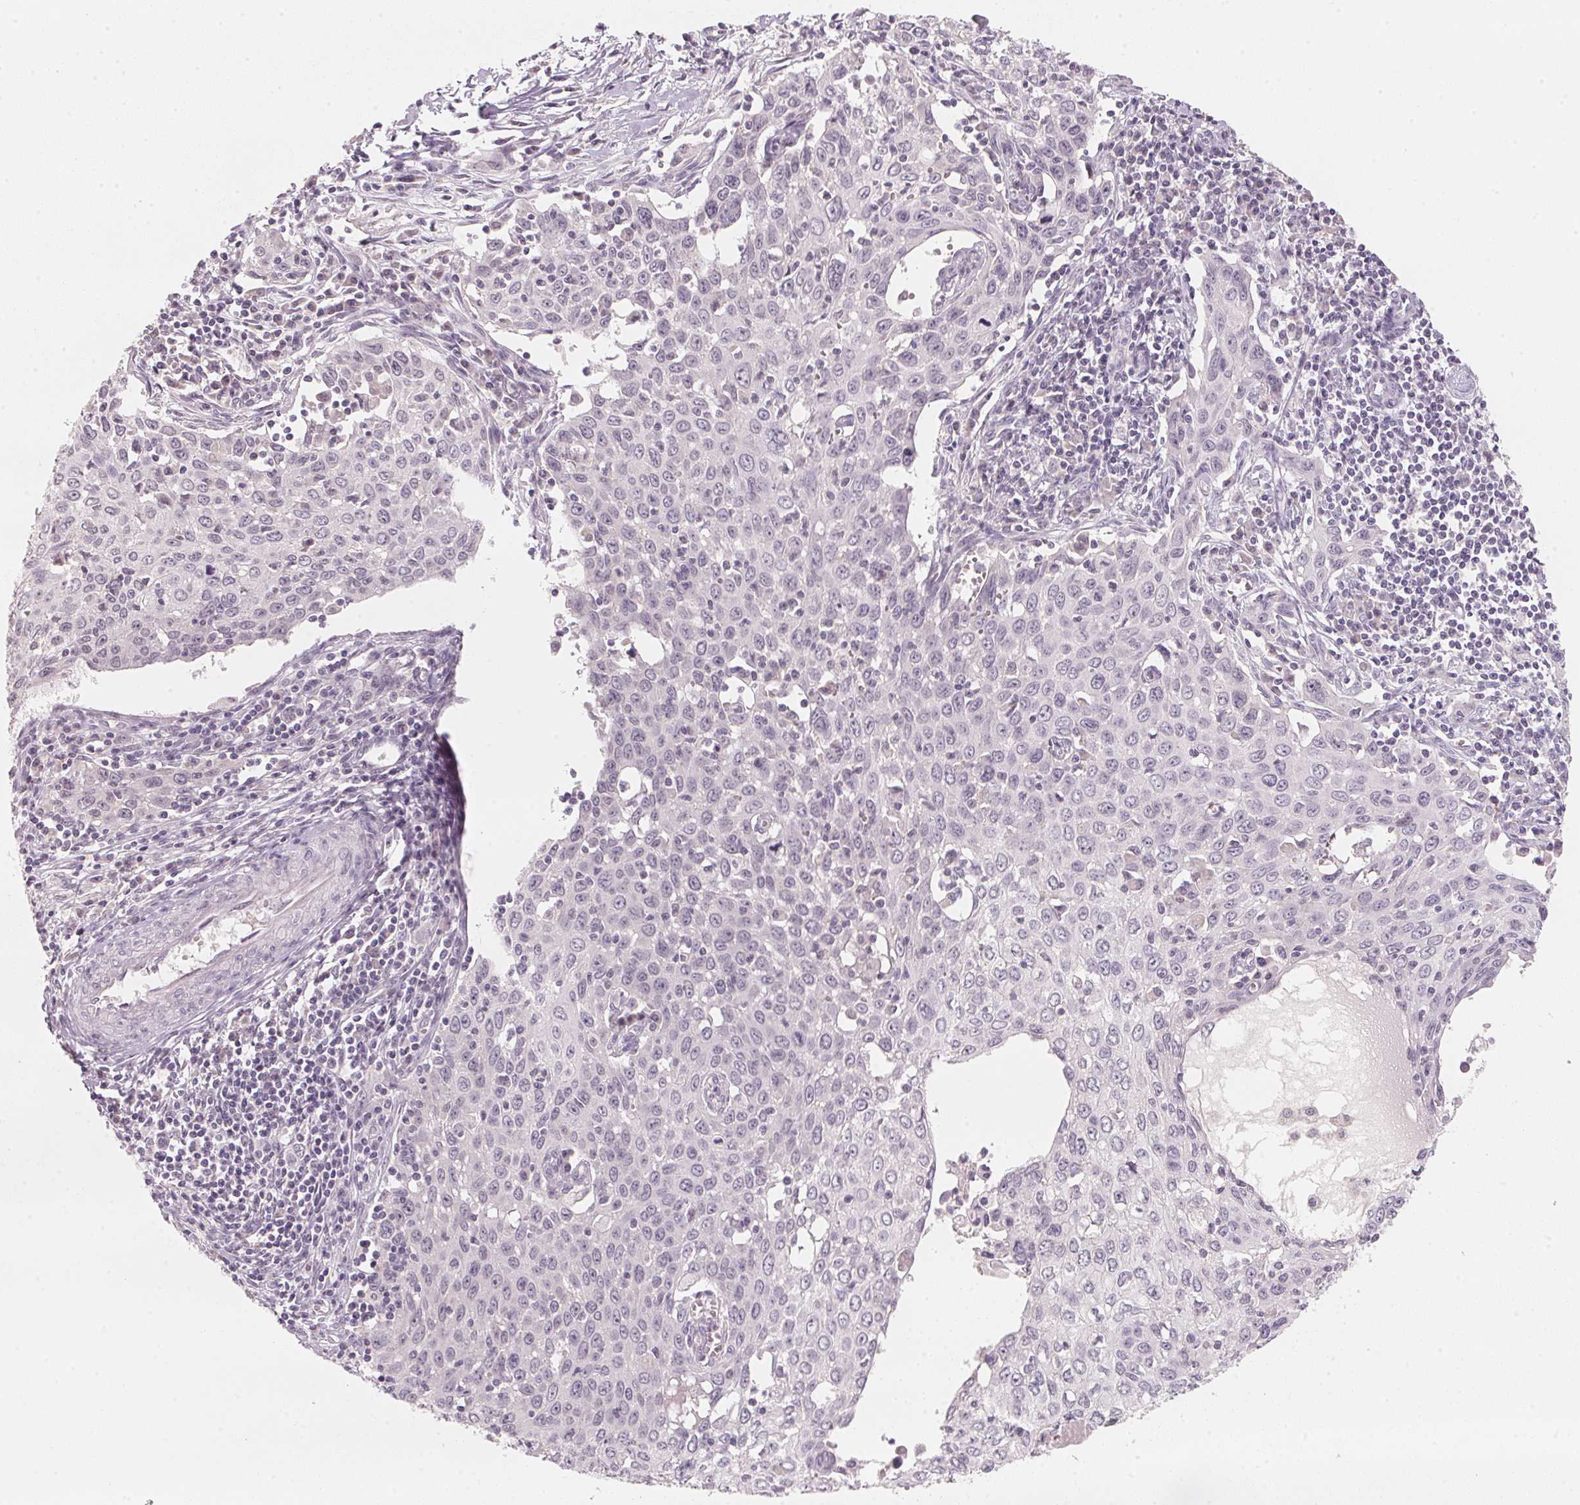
{"staining": {"intensity": "negative", "quantity": "none", "location": "none"}, "tissue": "cervical cancer", "cell_type": "Tumor cells", "image_type": "cancer", "snomed": [{"axis": "morphology", "description": "Squamous cell carcinoma, NOS"}, {"axis": "topography", "description": "Cervix"}], "caption": "Protein analysis of cervical cancer reveals no significant expression in tumor cells. Brightfield microscopy of immunohistochemistry stained with DAB (brown) and hematoxylin (blue), captured at high magnification.", "gene": "ANKRD31", "patient": {"sex": "female", "age": 38}}